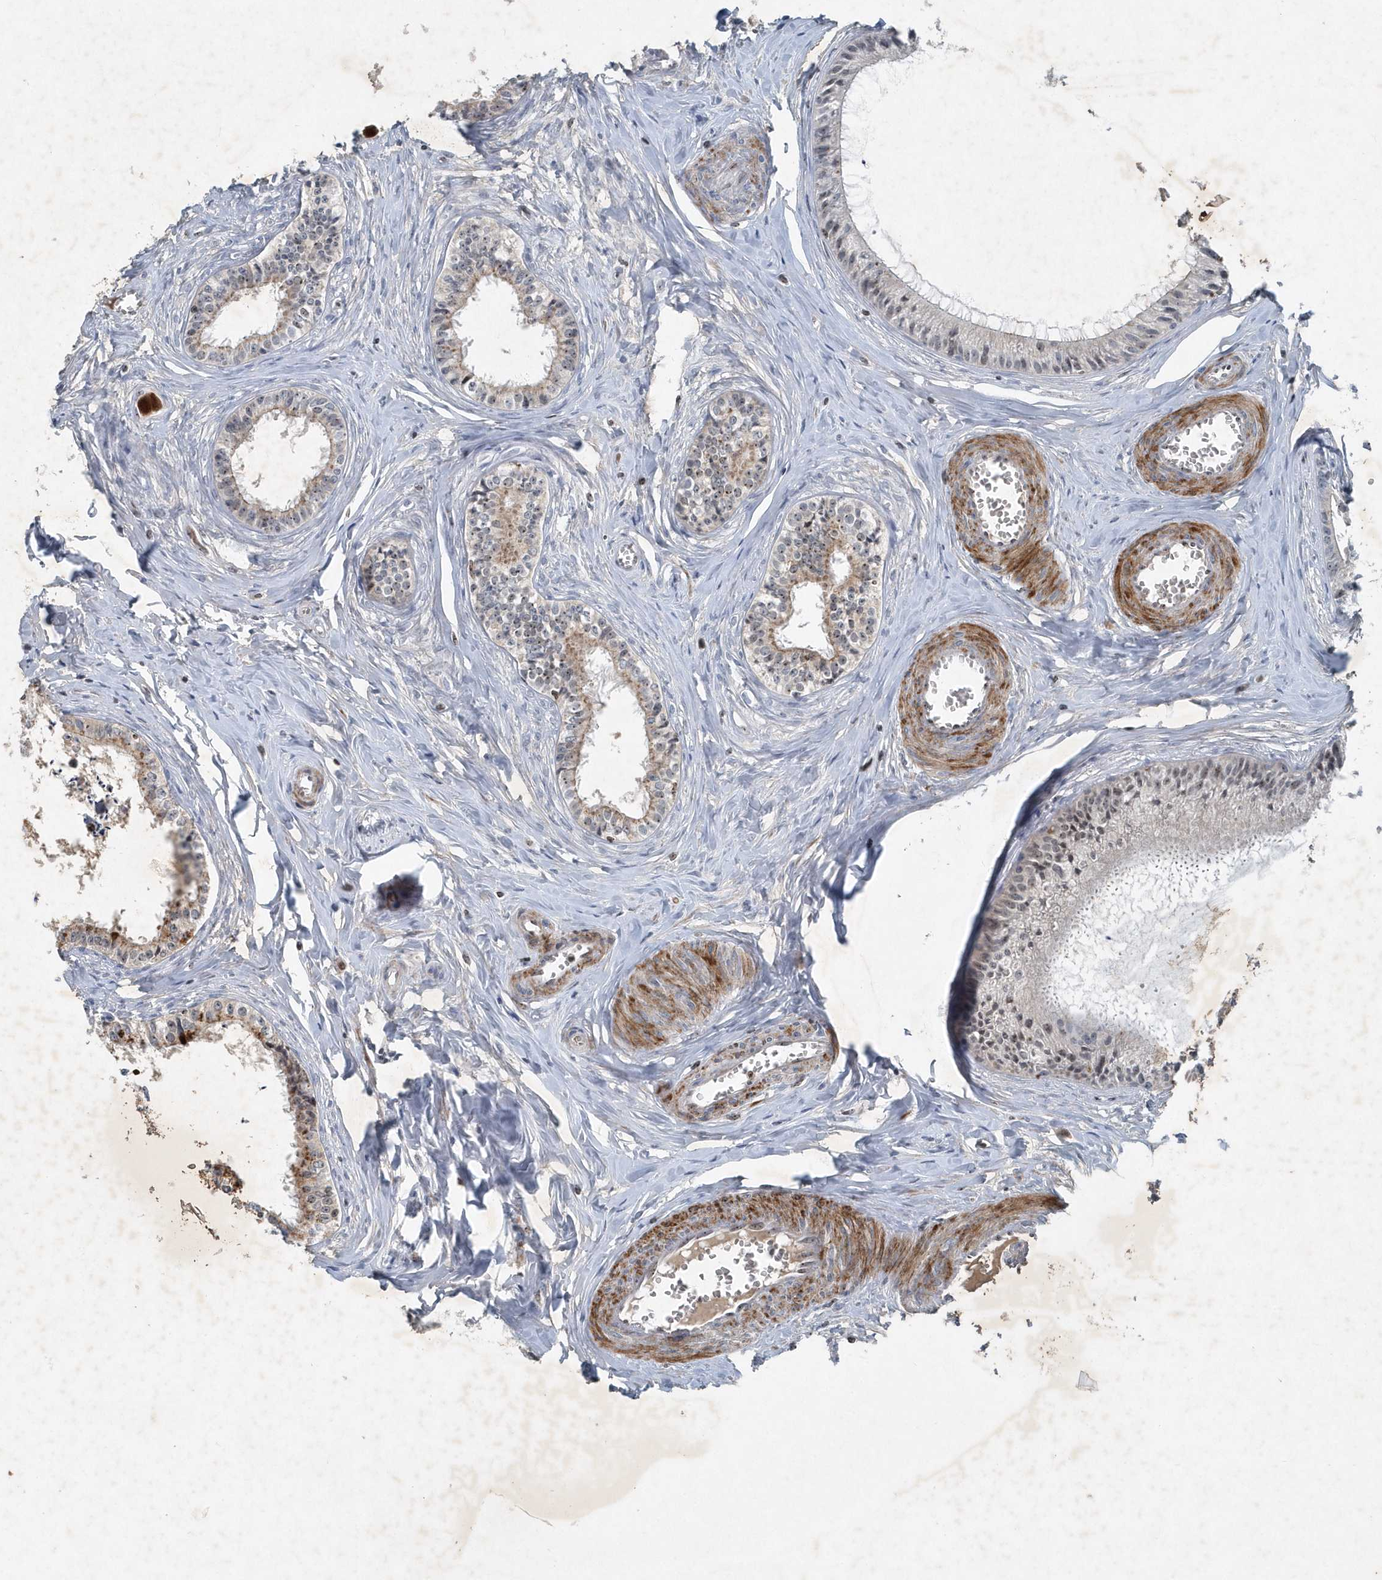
{"staining": {"intensity": "moderate", "quantity": "25%-75%", "location": "cytoplasmic/membranous"}, "tissue": "epididymis", "cell_type": "Glandular cells", "image_type": "normal", "snomed": [{"axis": "morphology", "description": "Normal tissue, NOS"}, {"axis": "topography", "description": "Epididymis"}], "caption": "Immunohistochemical staining of normal epididymis displays moderate cytoplasmic/membranous protein staining in approximately 25%-75% of glandular cells.", "gene": "QTRT2", "patient": {"sex": "male", "age": 36}}